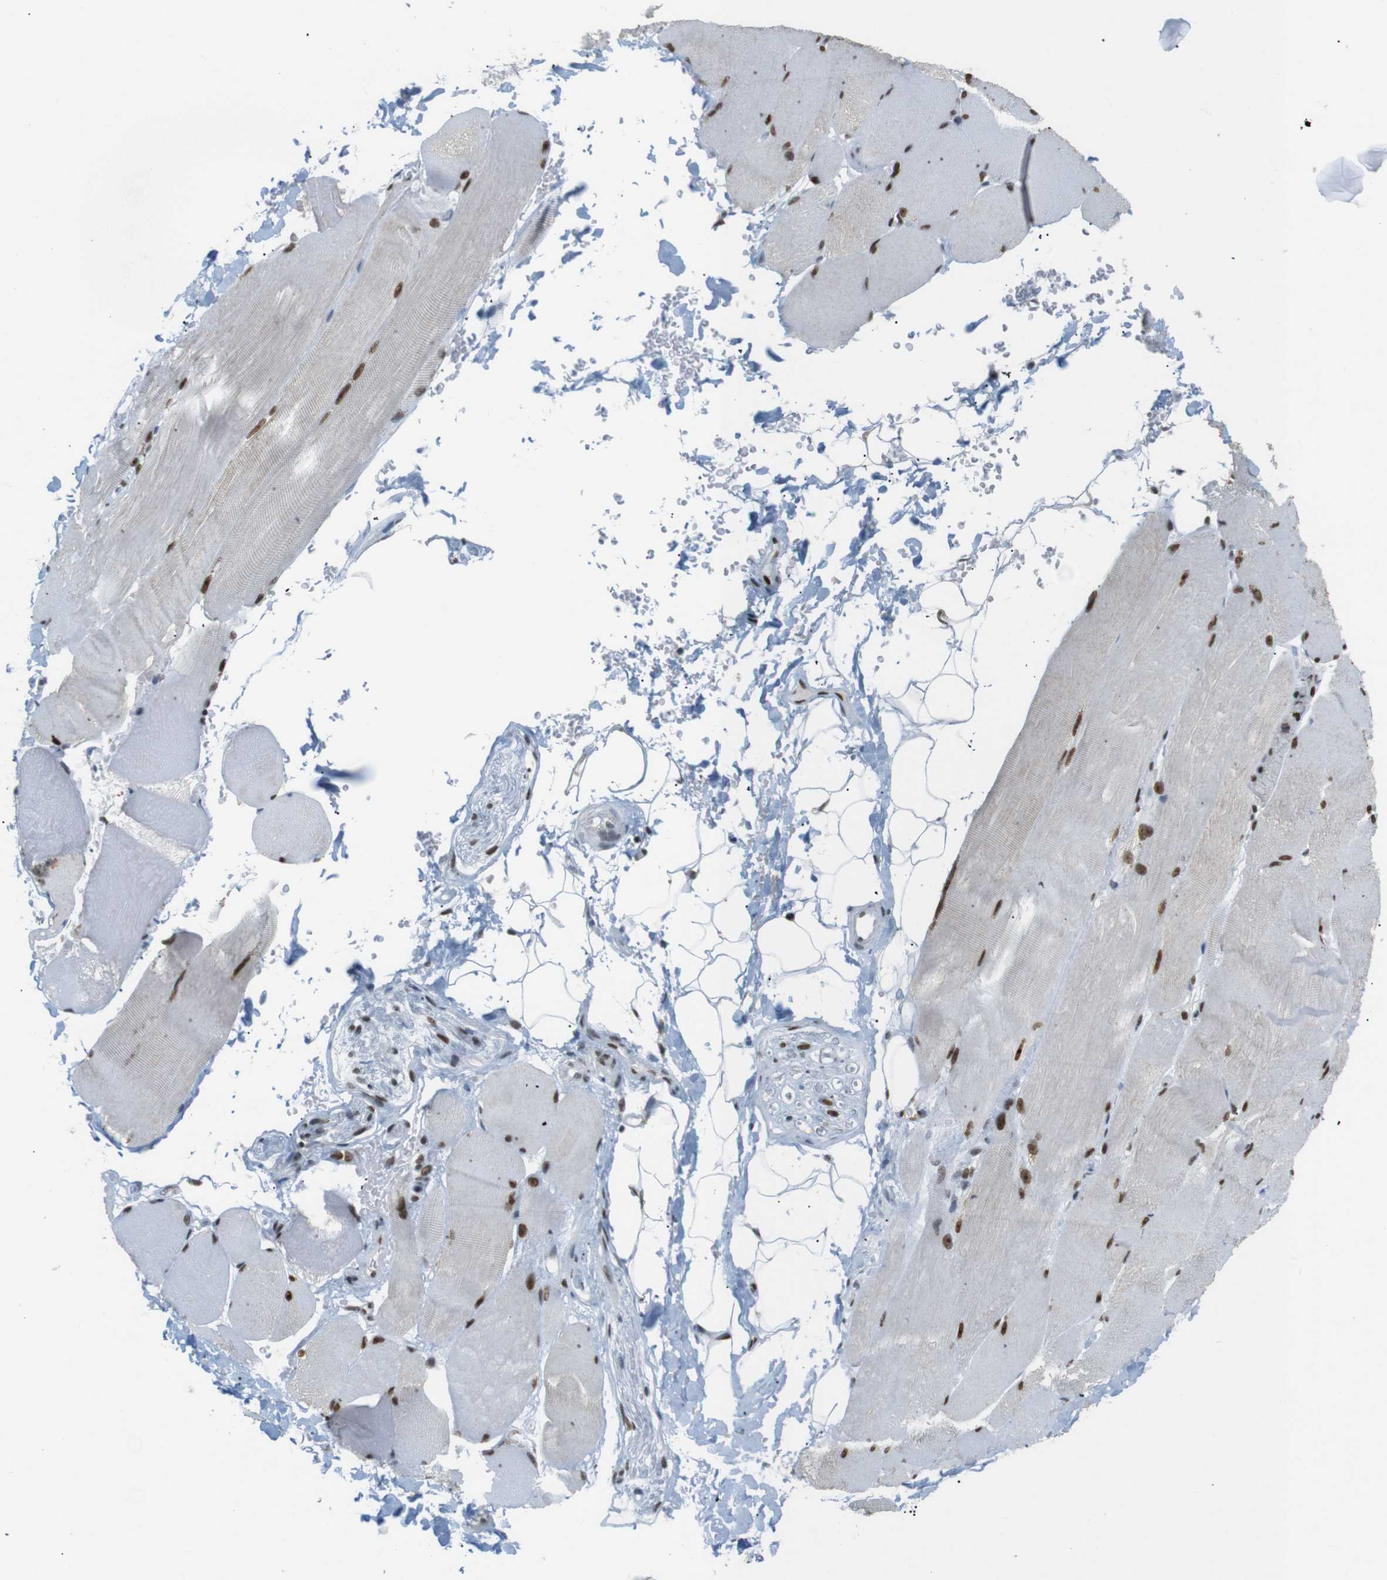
{"staining": {"intensity": "moderate", "quantity": ">75%", "location": "nuclear"}, "tissue": "skeletal muscle", "cell_type": "Myocytes", "image_type": "normal", "snomed": [{"axis": "morphology", "description": "Normal tissue, NOS"}, {"axis": "topography", "description": "Skin"}, {"axis": "topography", "description": "Skeletal muscle"}], "caption": "A micrograph of skeletal muscle stained for a protein reveals moderate nuclear brown staining in myocytes.", "gene": "RIOX2", "patient": {"sex": "male", "age": 83}}